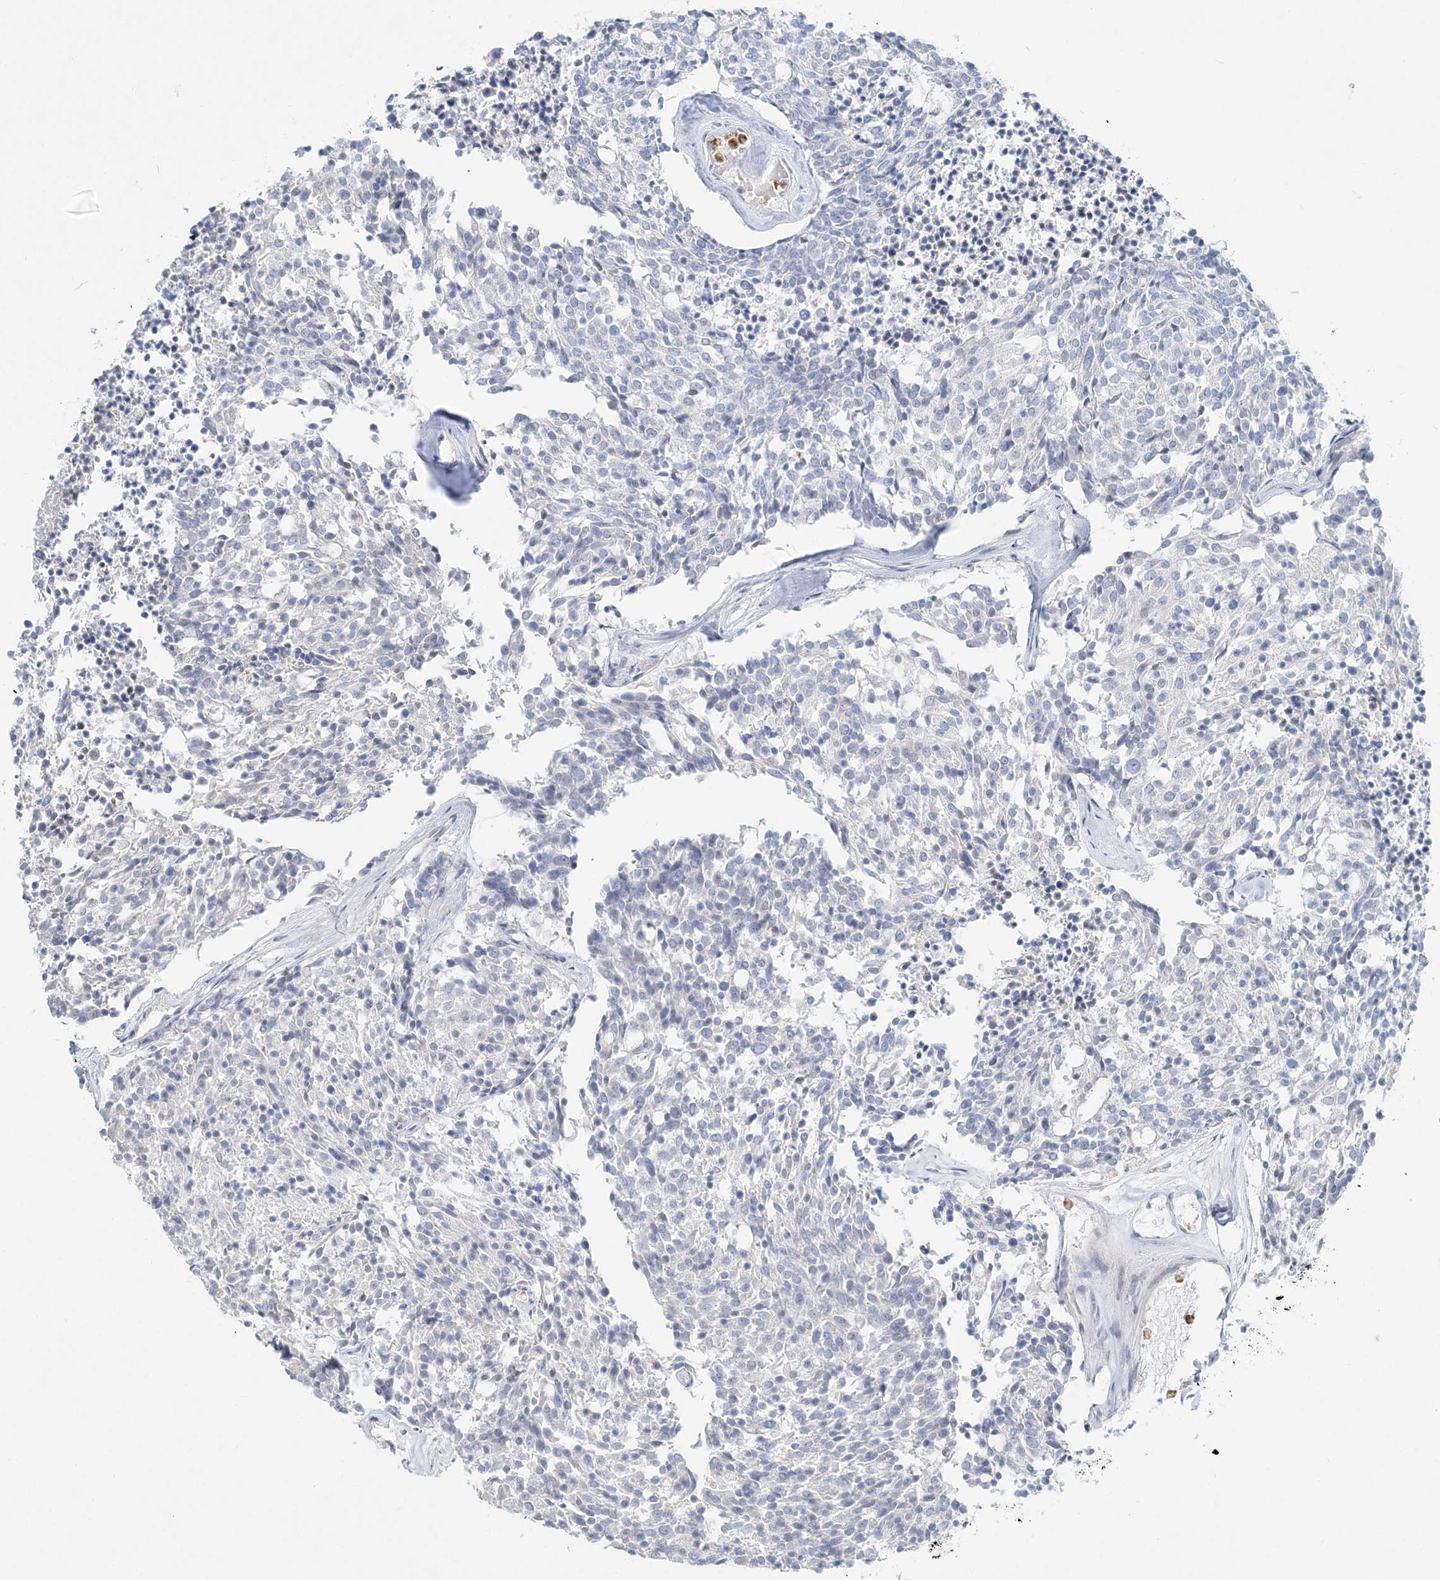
{"staining": {"intensity": "negative", "quantity": "none", "location": "none"}, "tissue": "carcinoid", "cell_type": "Tumor cells", "image_type": "cancer", "snomed": [{"axis": "morphology", "description": "Carcinoid, malignant, NOS"}, {"axis": "topography", "description": "Pancreas"}], "caption": "Immunohistochemistry (IHC) of human carcinoid (malignant) displays no staining in tumor cells. The staining is performed using DAB brown chromogen with nuclei counter-stained in using hematoxylin.", "gene": "DNAH5", "patient": {"sex": "female", "age": 54}}